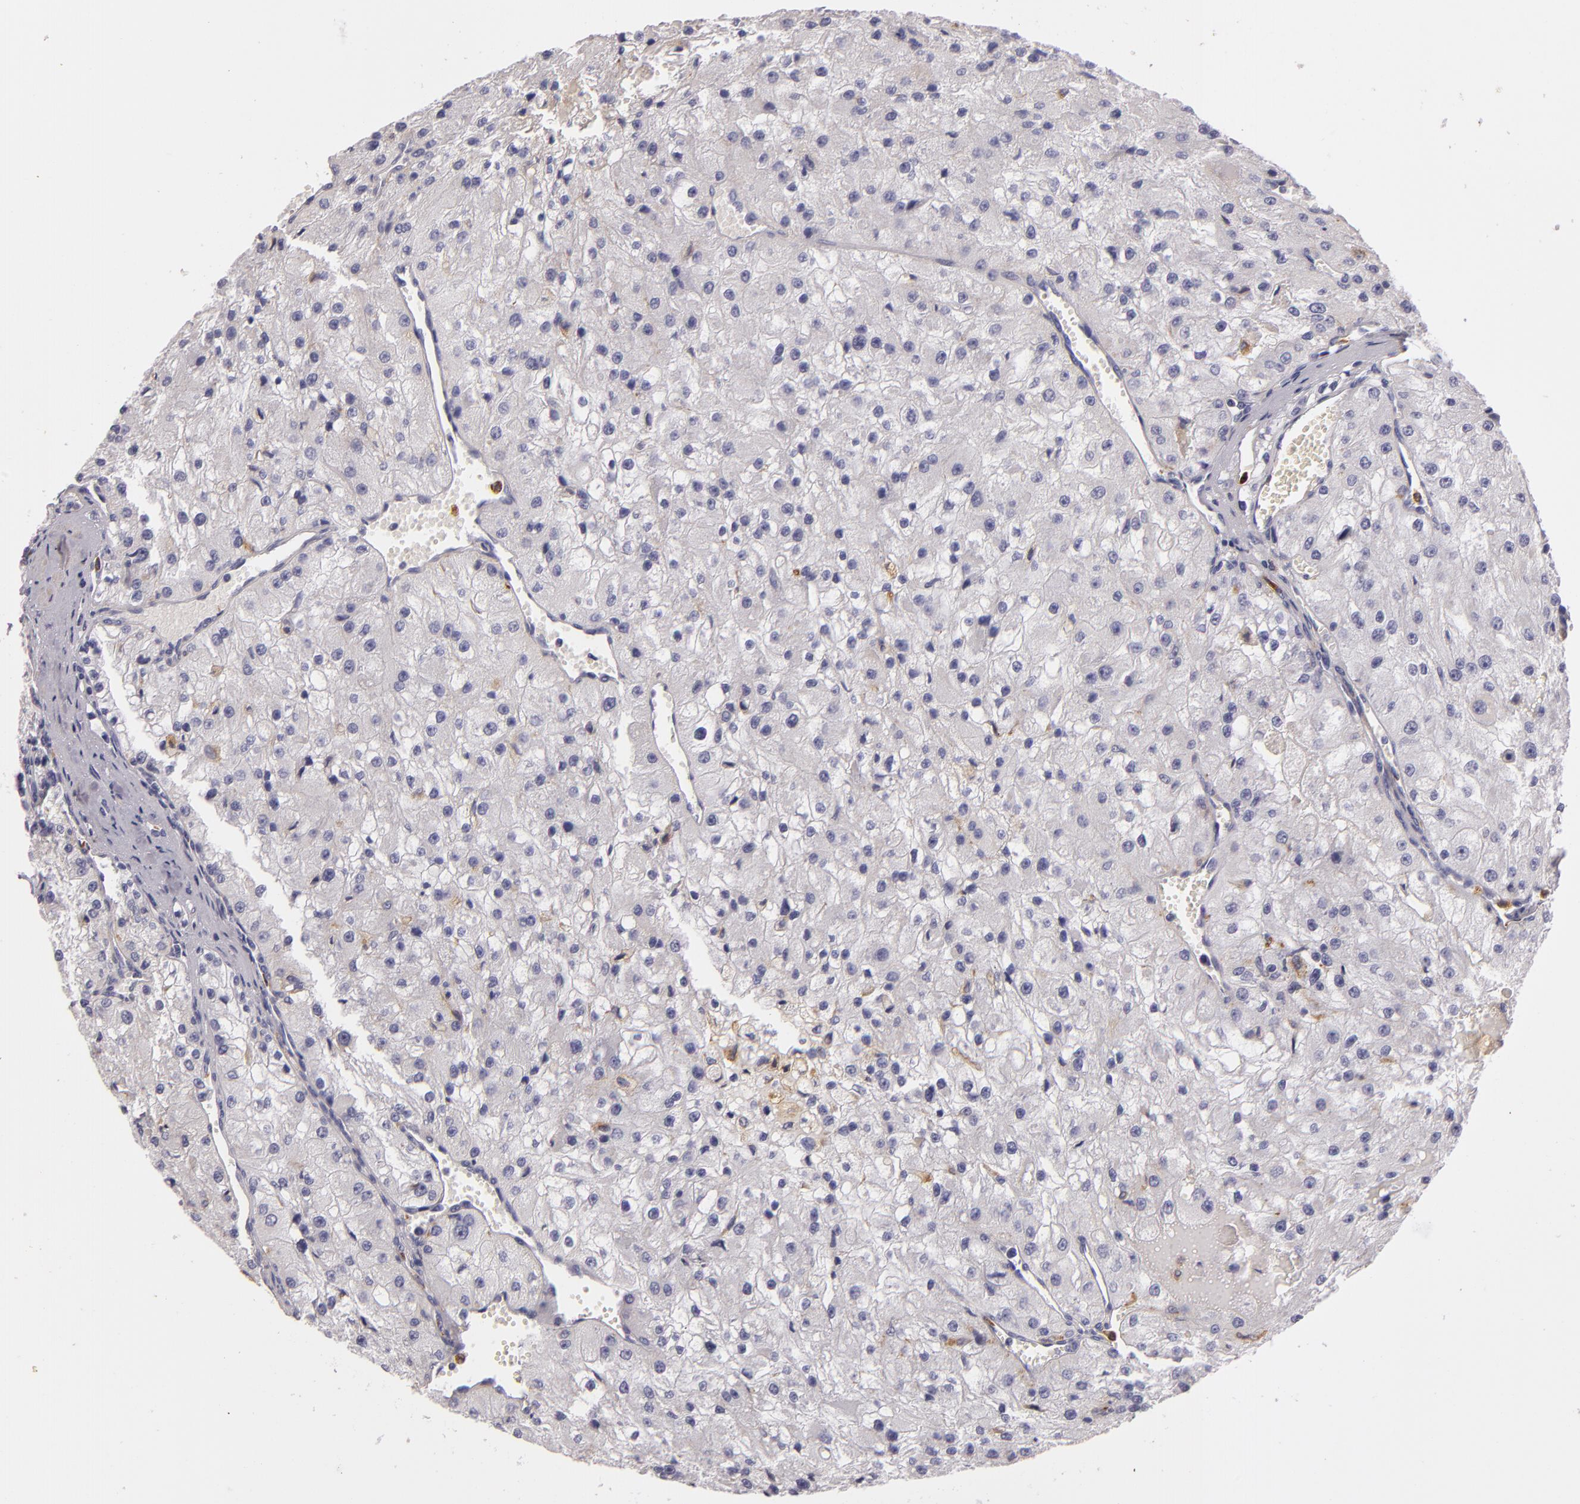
{"staining": {"intensity": "weak", "quantity": "<25%", "location": "cytoplasmic/membranous"}, "tissue": "renal cancer", "cell_type": "Tumor cells", "image_type": "cancer", "snomed": [{"axis": "morphology", "description": "Adenocarcinoma, NOS"}, {"axis": "topography", "description": "Kidney"}], "caption": "IHC photomicrograph of neoplastic tissue: renal adenocarcinoma stained with DAB (3,3'-diaminobenzidine) shows no significant protein staining in tumor cells.", "gene": "TLR8", "patient": {"sex": "female", "age": 74}}